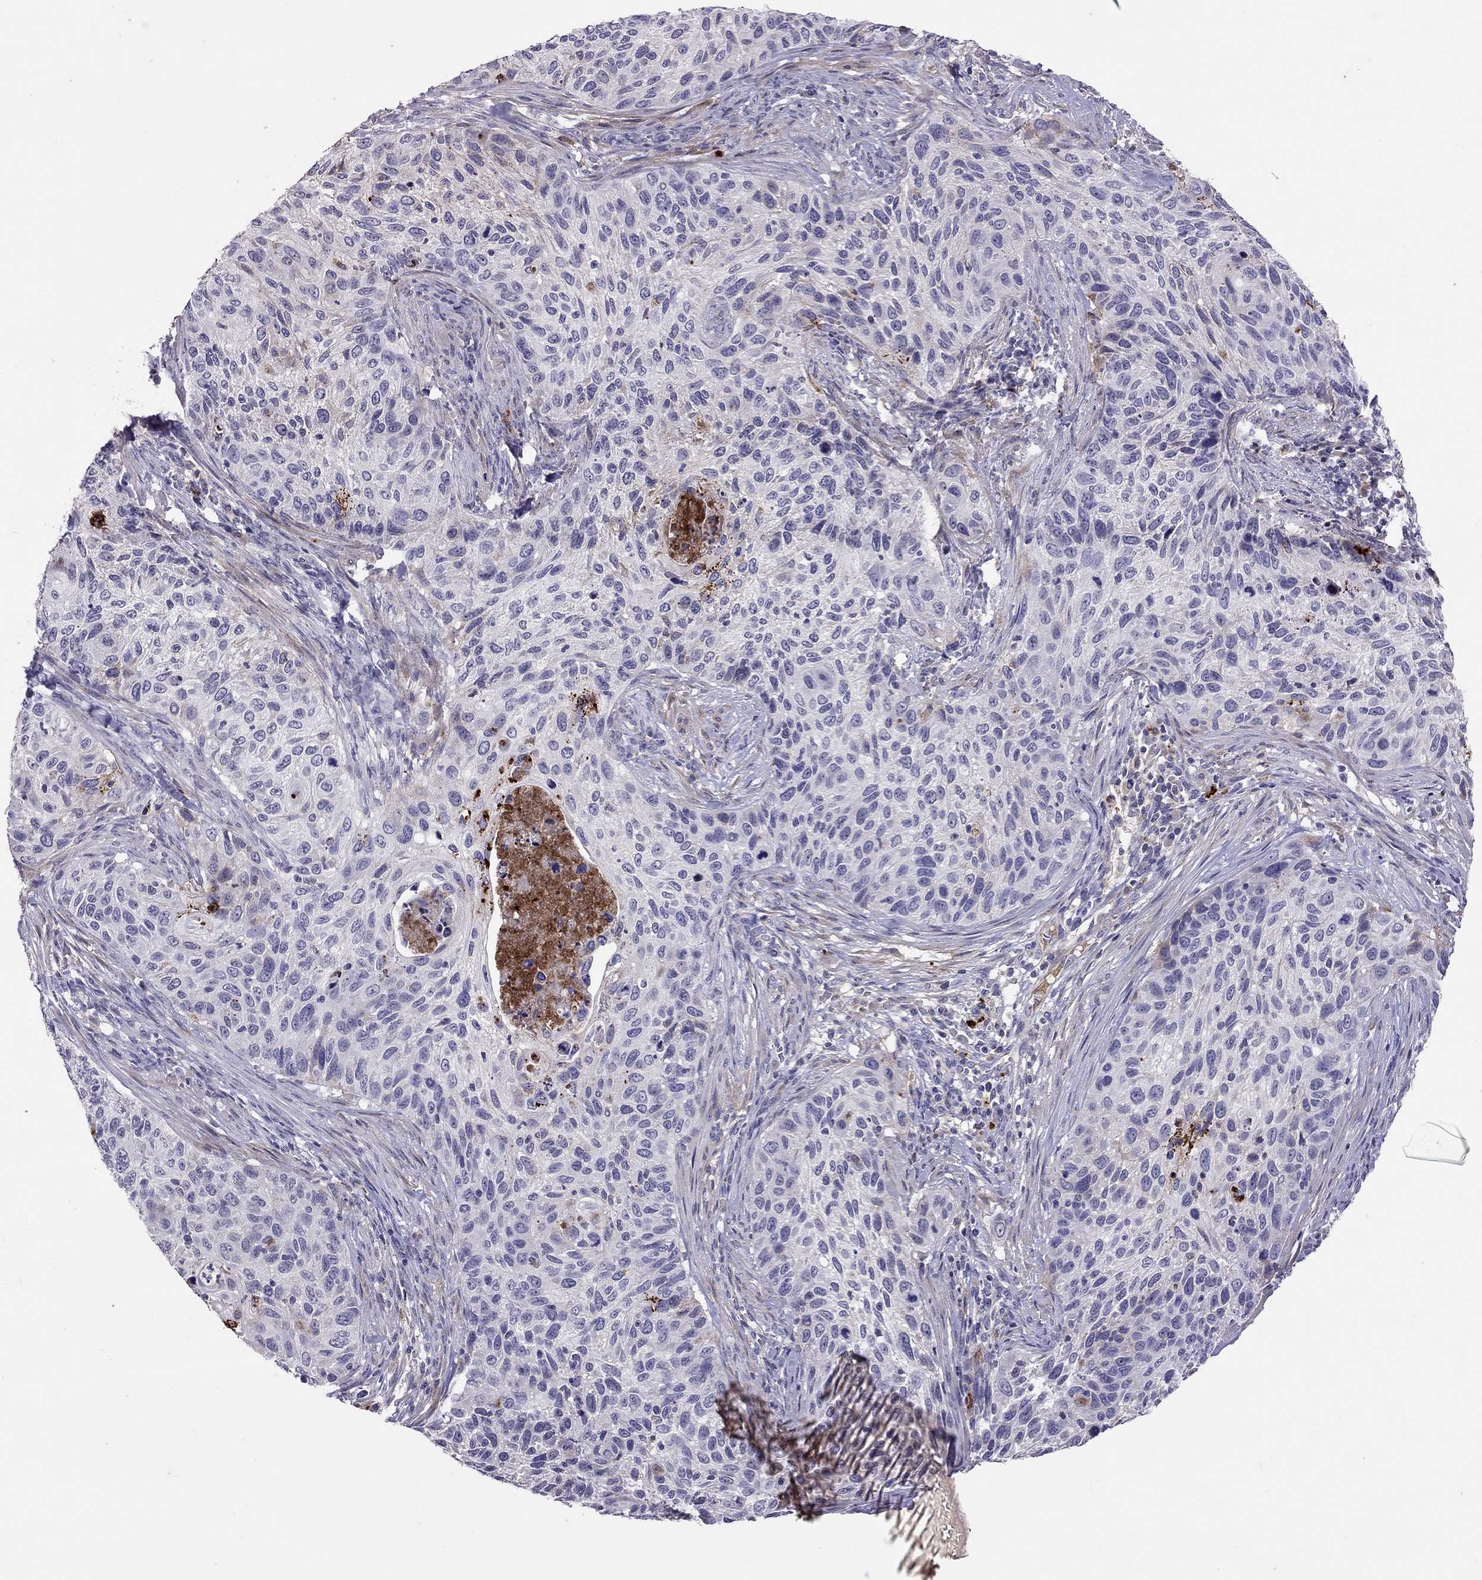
{"staining": {"intensity": "negative", "quantity": "none", "location": "none"}, "tissue": "cervical cancer", "cell_type": "Tumor cells", "image_type": "cancer", "snomed": [{"axis": "morphology", "description": "Squamous cell carcinoma, NOS"}, {"axis": "topography", "description": "Cervix"}], "caption": "Immunohistochemistry of cervical squamous cell carcinoma exhibits no positivity in tumor cells.", "gene": "SERPINA3", "patient": {"sex": "female", "age": 70}}